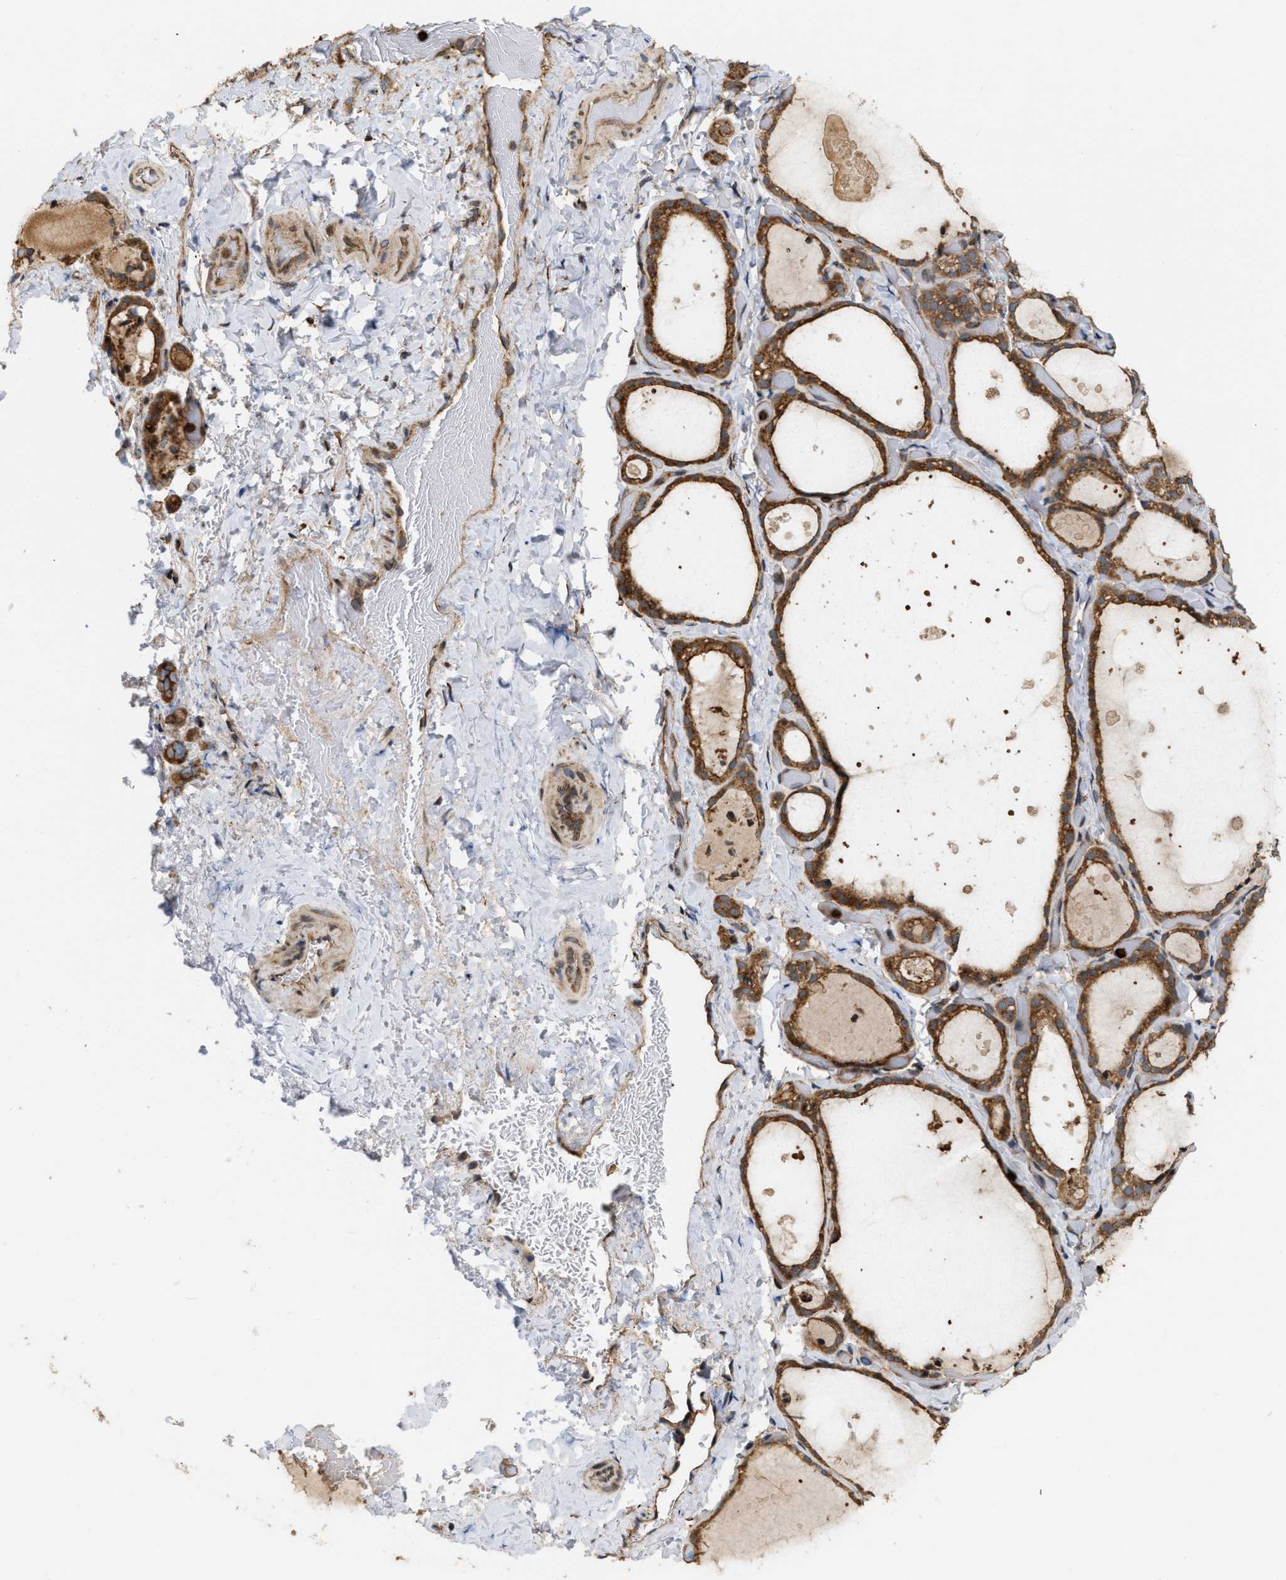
{"staining": {"intensity": "strong", "quantity": ">75%", "location": "cytoplasmic/membranous"}, "tissue": "thyroid gland", "cell_type": "Glandular cells", "image_type": "normal", "snomed": [{"axis": "morphology", "description": "Normal tissue, NOS"}, {"axis": "topography", "description": "Thyroid gland"}], "caption": "Immunohistochemical staining of normal thyroid gland displays high levels of strong cytoplasmic/membranous staining in approximately >75% of glandular cells.", "gene": "IQCE", "patient": {"sex": "female", "age": 44}}